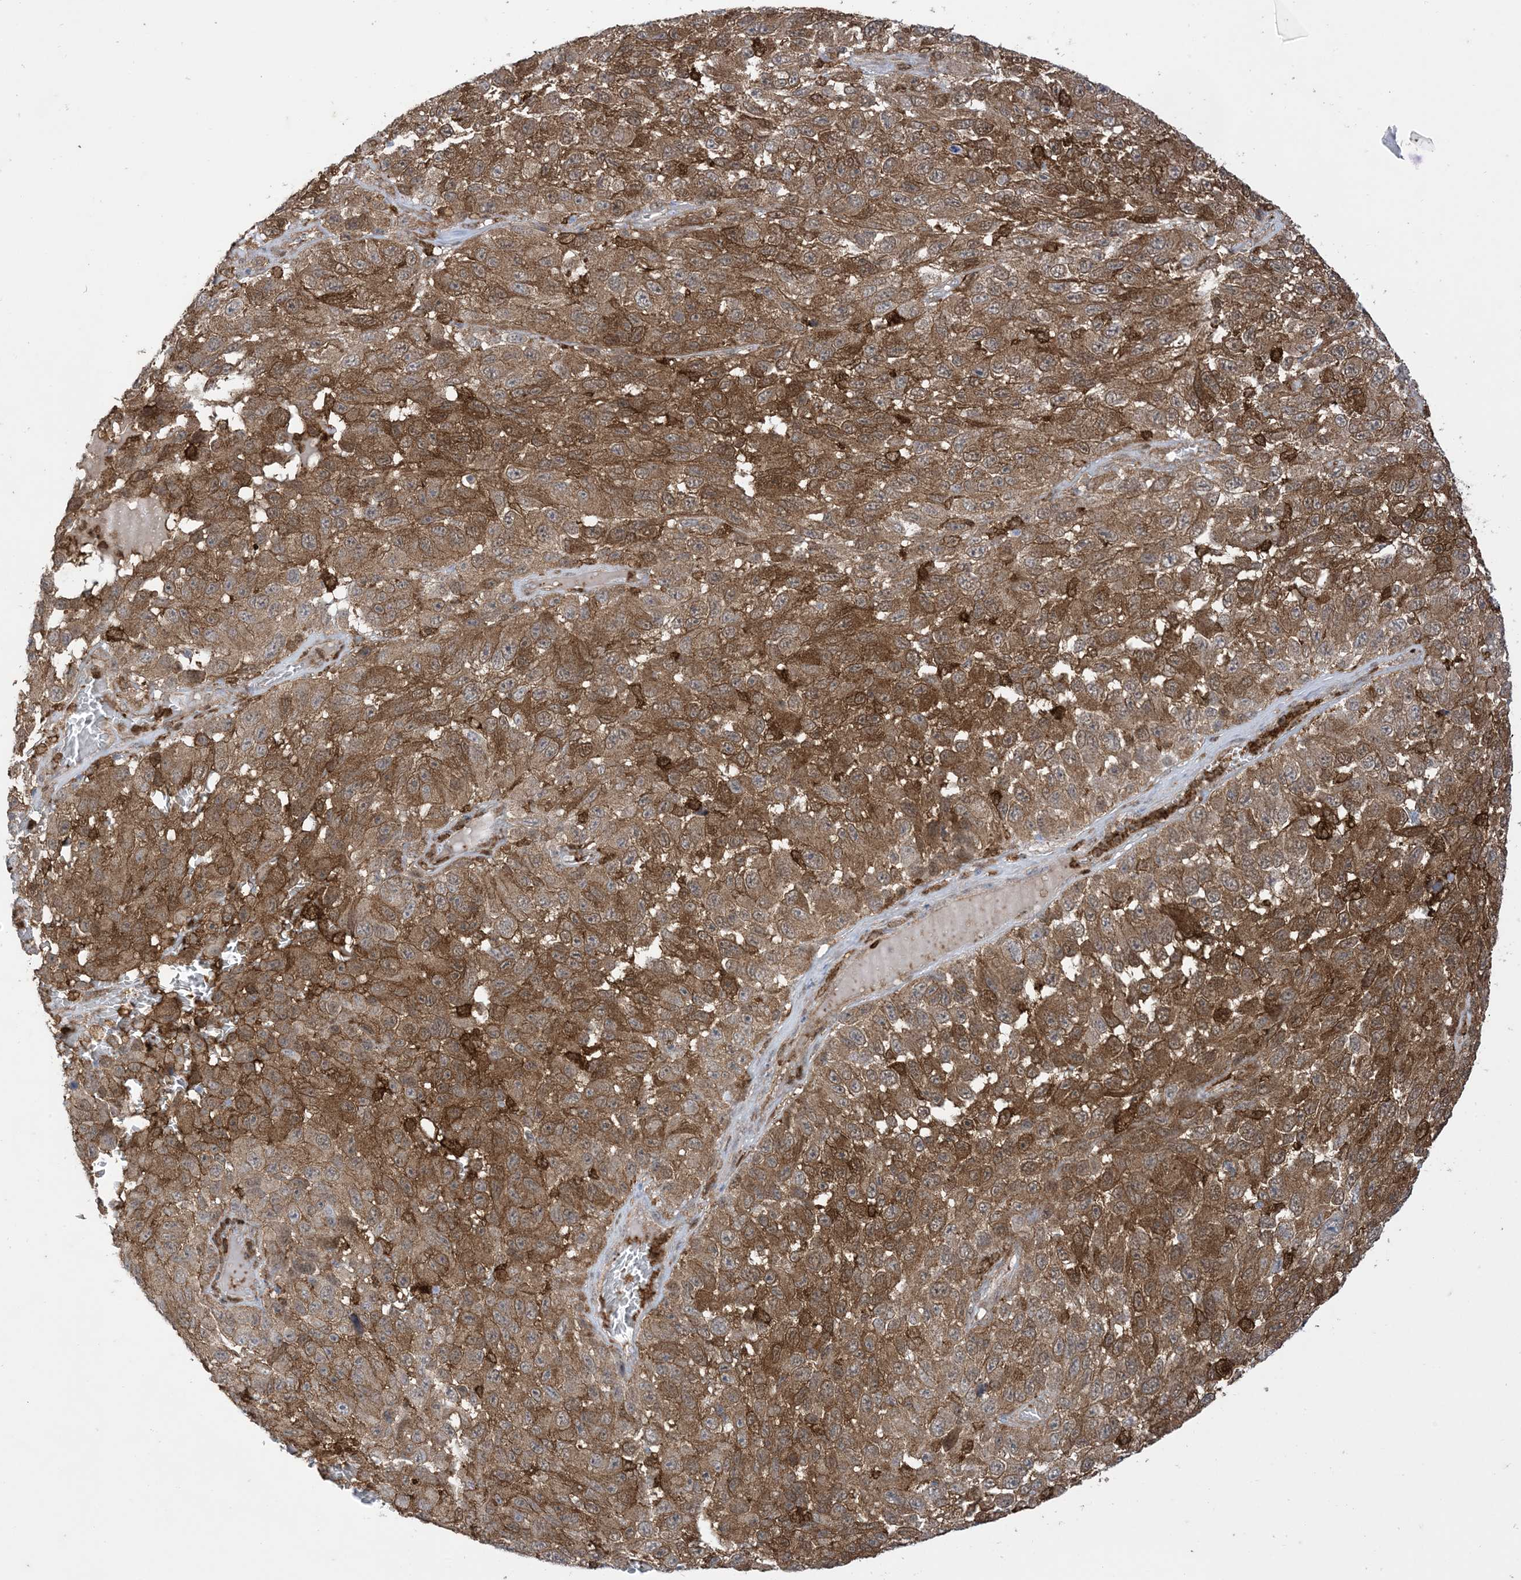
{"staining": {"intensity": "moderate", "quantity": ">75%", "location": "cytoplasmic/membranous"}, "tissue": "melanoma", "cell_type": "Tumor cells", "image_type": "cancer", "snomed": [{"axis": "morphology", "description": "Malignant melanoma, NOS"}, {"axis": "topography", "description": "Skin"}], "caption": "Immunohistochemical staining of human melanoma displays medium levels of moderate cytoplasmic/membranous positivity in approximately >75% of tumor cells. The staining was performed using DAB to visualize the protein expression in brown, while the nuclei were stained in blue with hematoxylin (Magnification: 20x).", "gene": "GSN", "patient": {"sex": "female", "age": 96}}